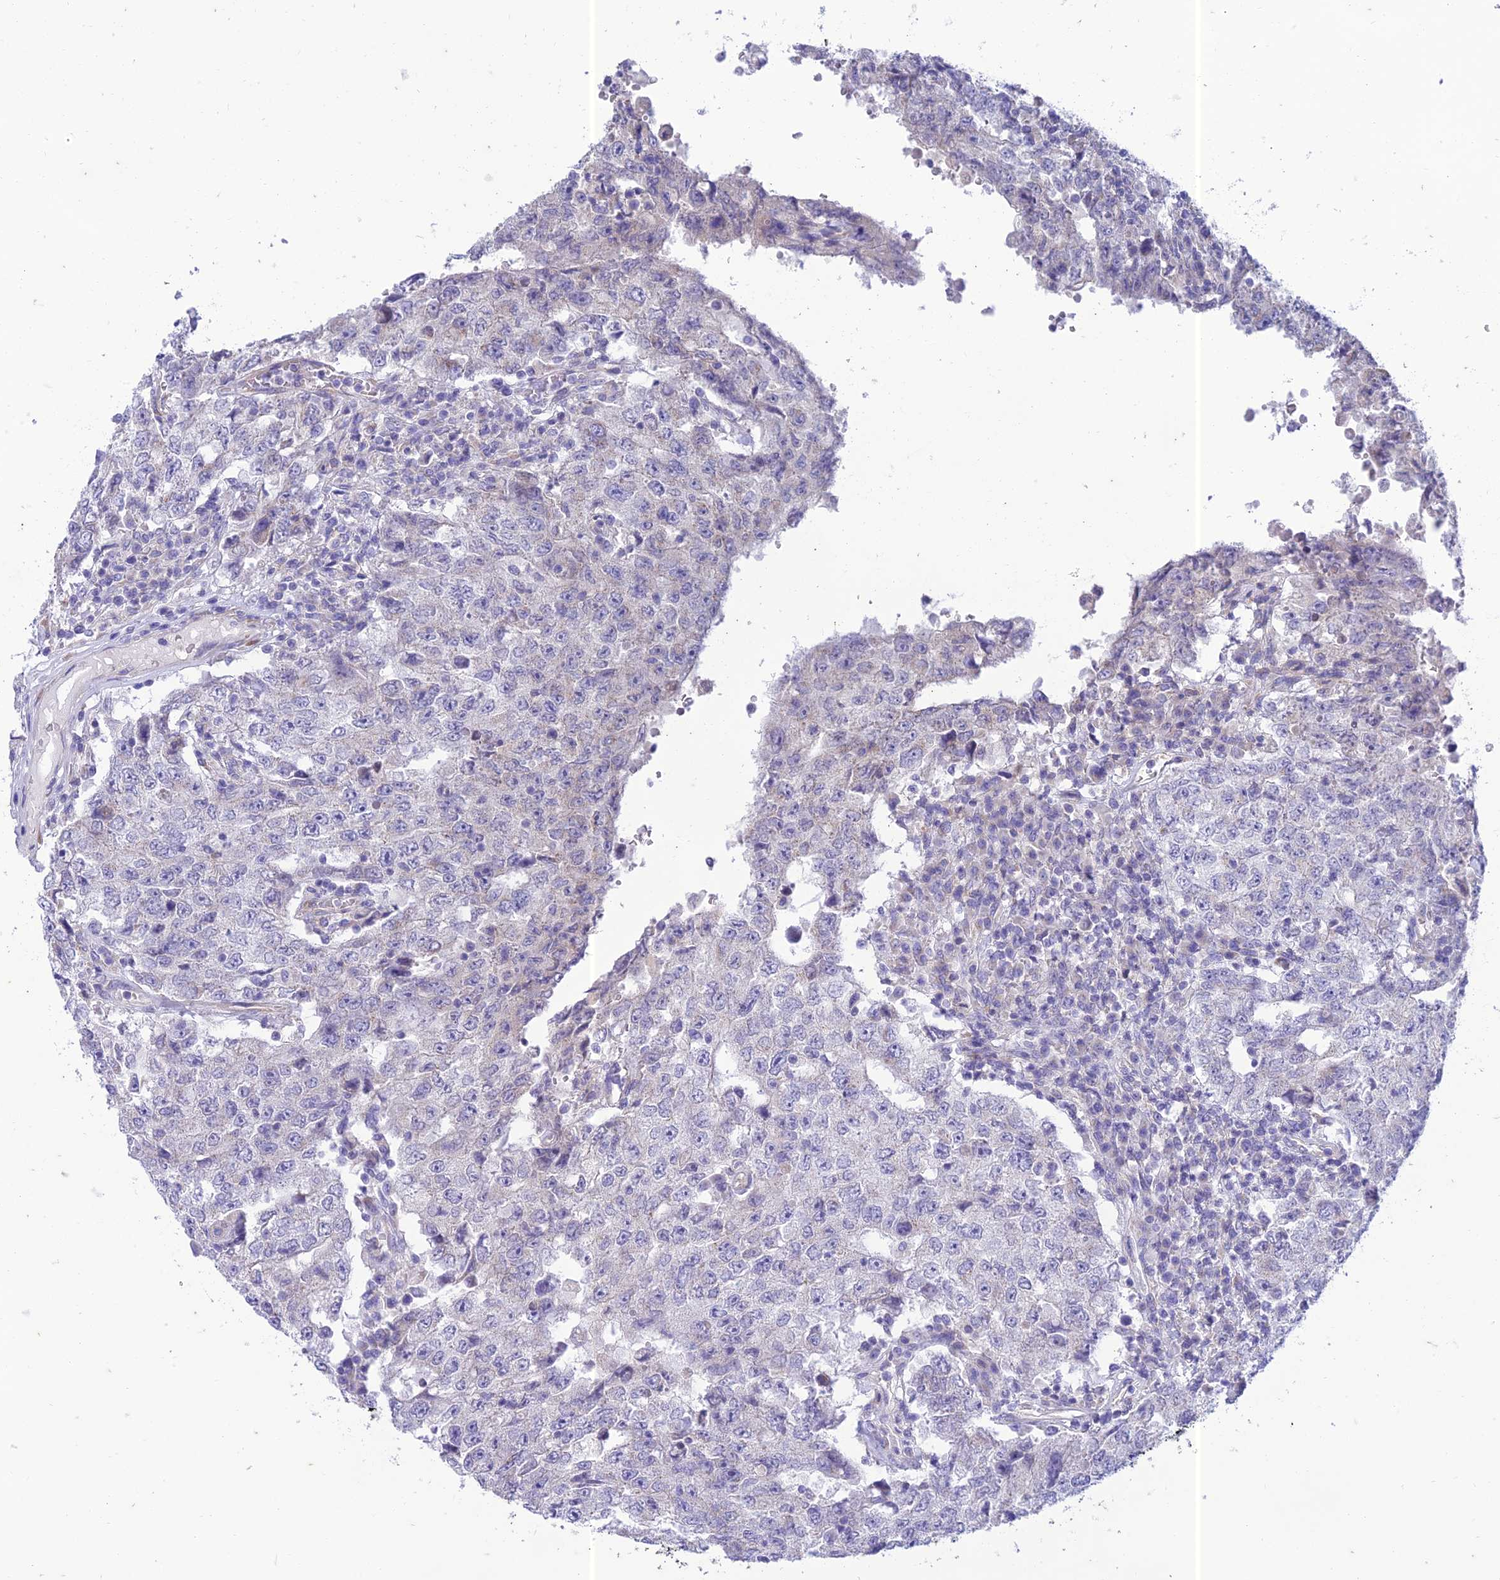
{"staining": {"intensity": "negative", "quantity": "none", "location": "none"}, "tissue": "testis cancer", "cell_type": "Tumor cells", "image_type": "cancer", "snomed": [{"axis": "morphology", "description": "Carcinoma, Embryonal, NOS"}, {"axis": "topography", "description": "Testis"}], "caption": "Embryonal carcinoma (testis) was stained to show a protein in brown. There is no significant staining in tumor cells.", "gene": "PTCD2", "patient": {"sex": "male", "age": 26}}